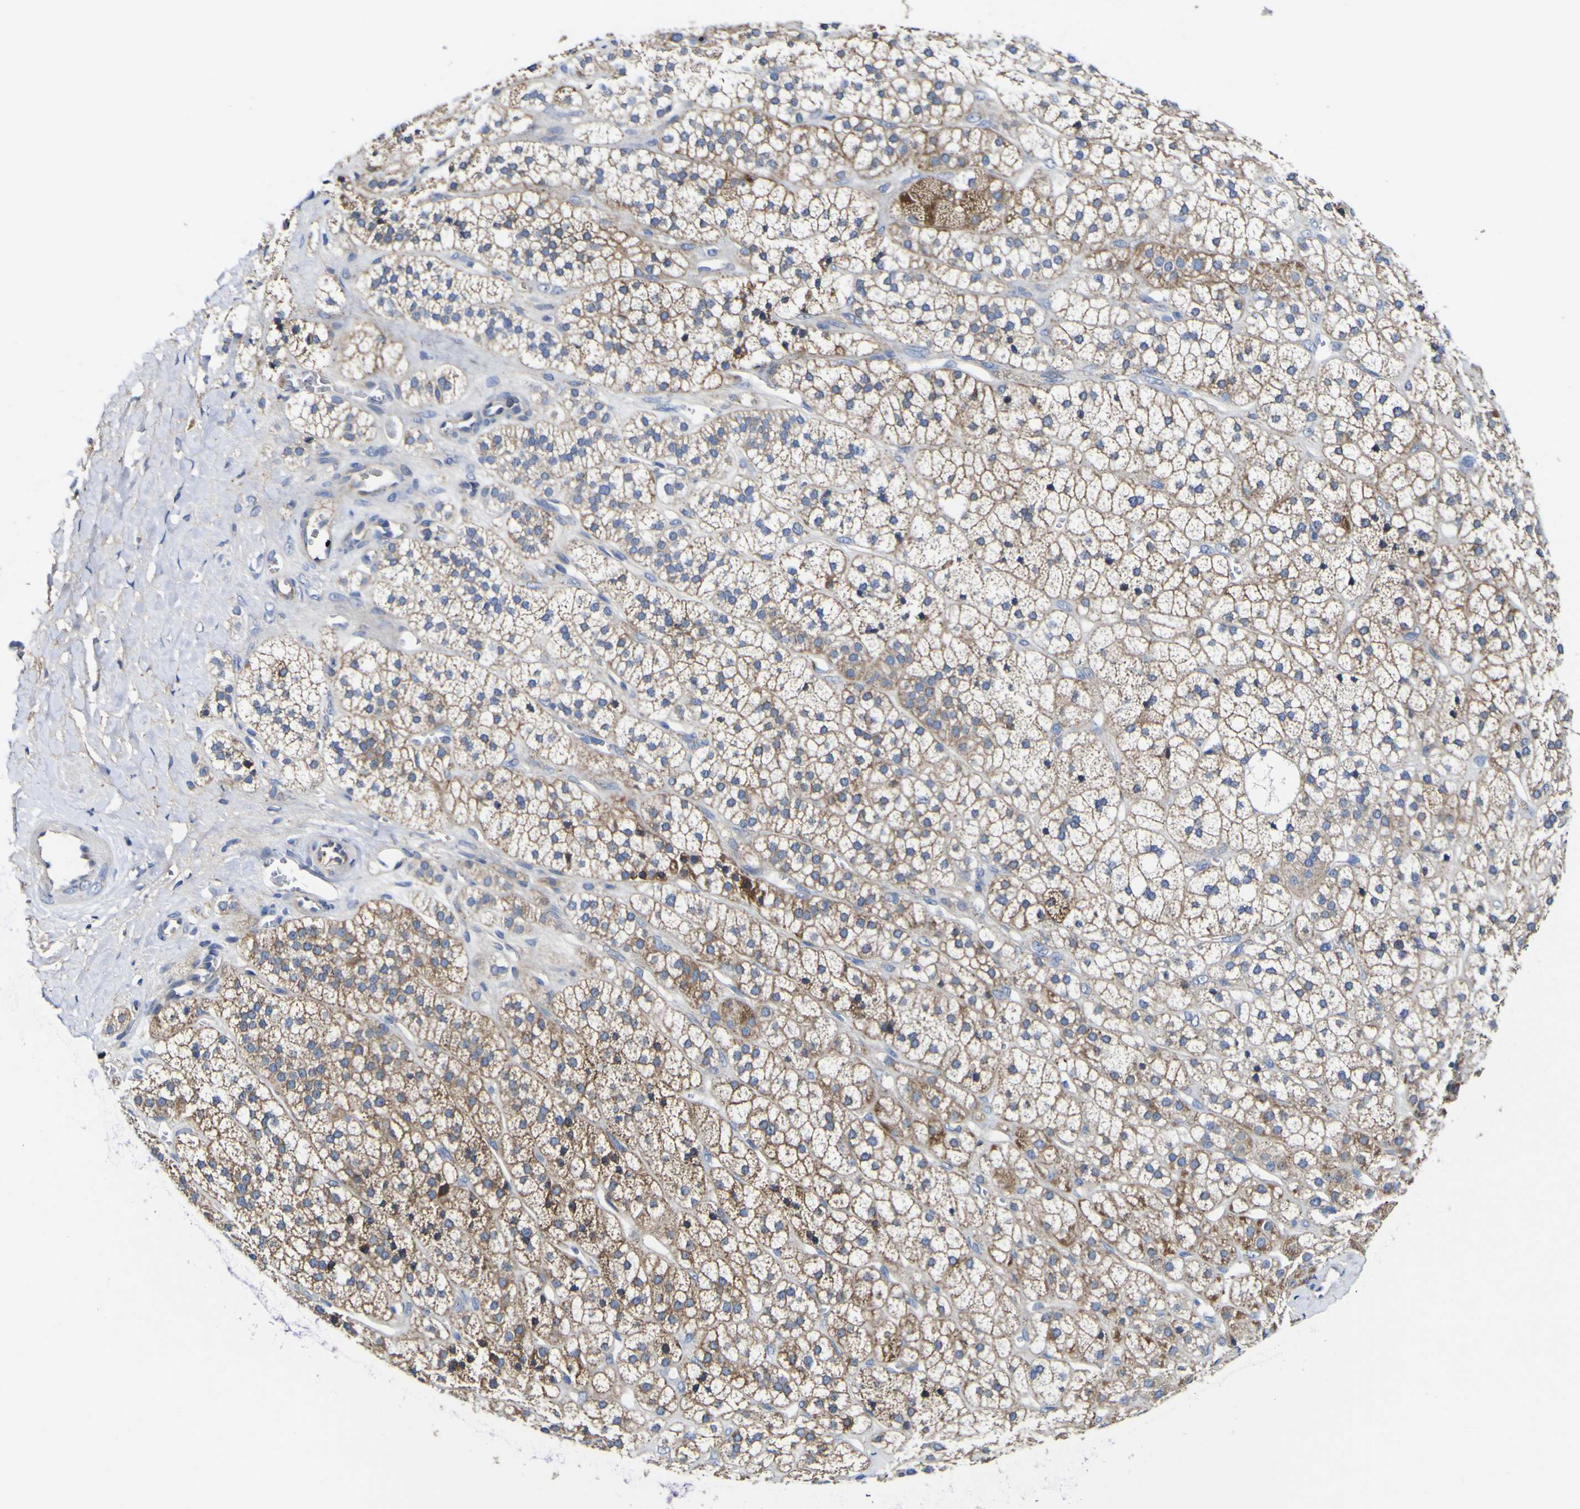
{"staining": {"intensity": "moderate", "quantity": ">75%", "location": "cytoplasmic/membranous"}, "tissue": "adrenal gland", "cell_type": "Glandular cells", "image_type": "normal", "snomed": [{"axis": "morphology", "description": "Normal tissue, NOS"}, {"axis": "topography", "description": "Adrenal gland"}], "caption": "The micrograph demonstrates staining of normal adrenal gland, revealing moderate cytoplasmic/membranous protein staining (brown color) within glandular cells. (Brightfield microscopy of DAB IHC at high magnification).", "gene": "CCDC90B", "patient": {"sex": "male", "age": 56}}